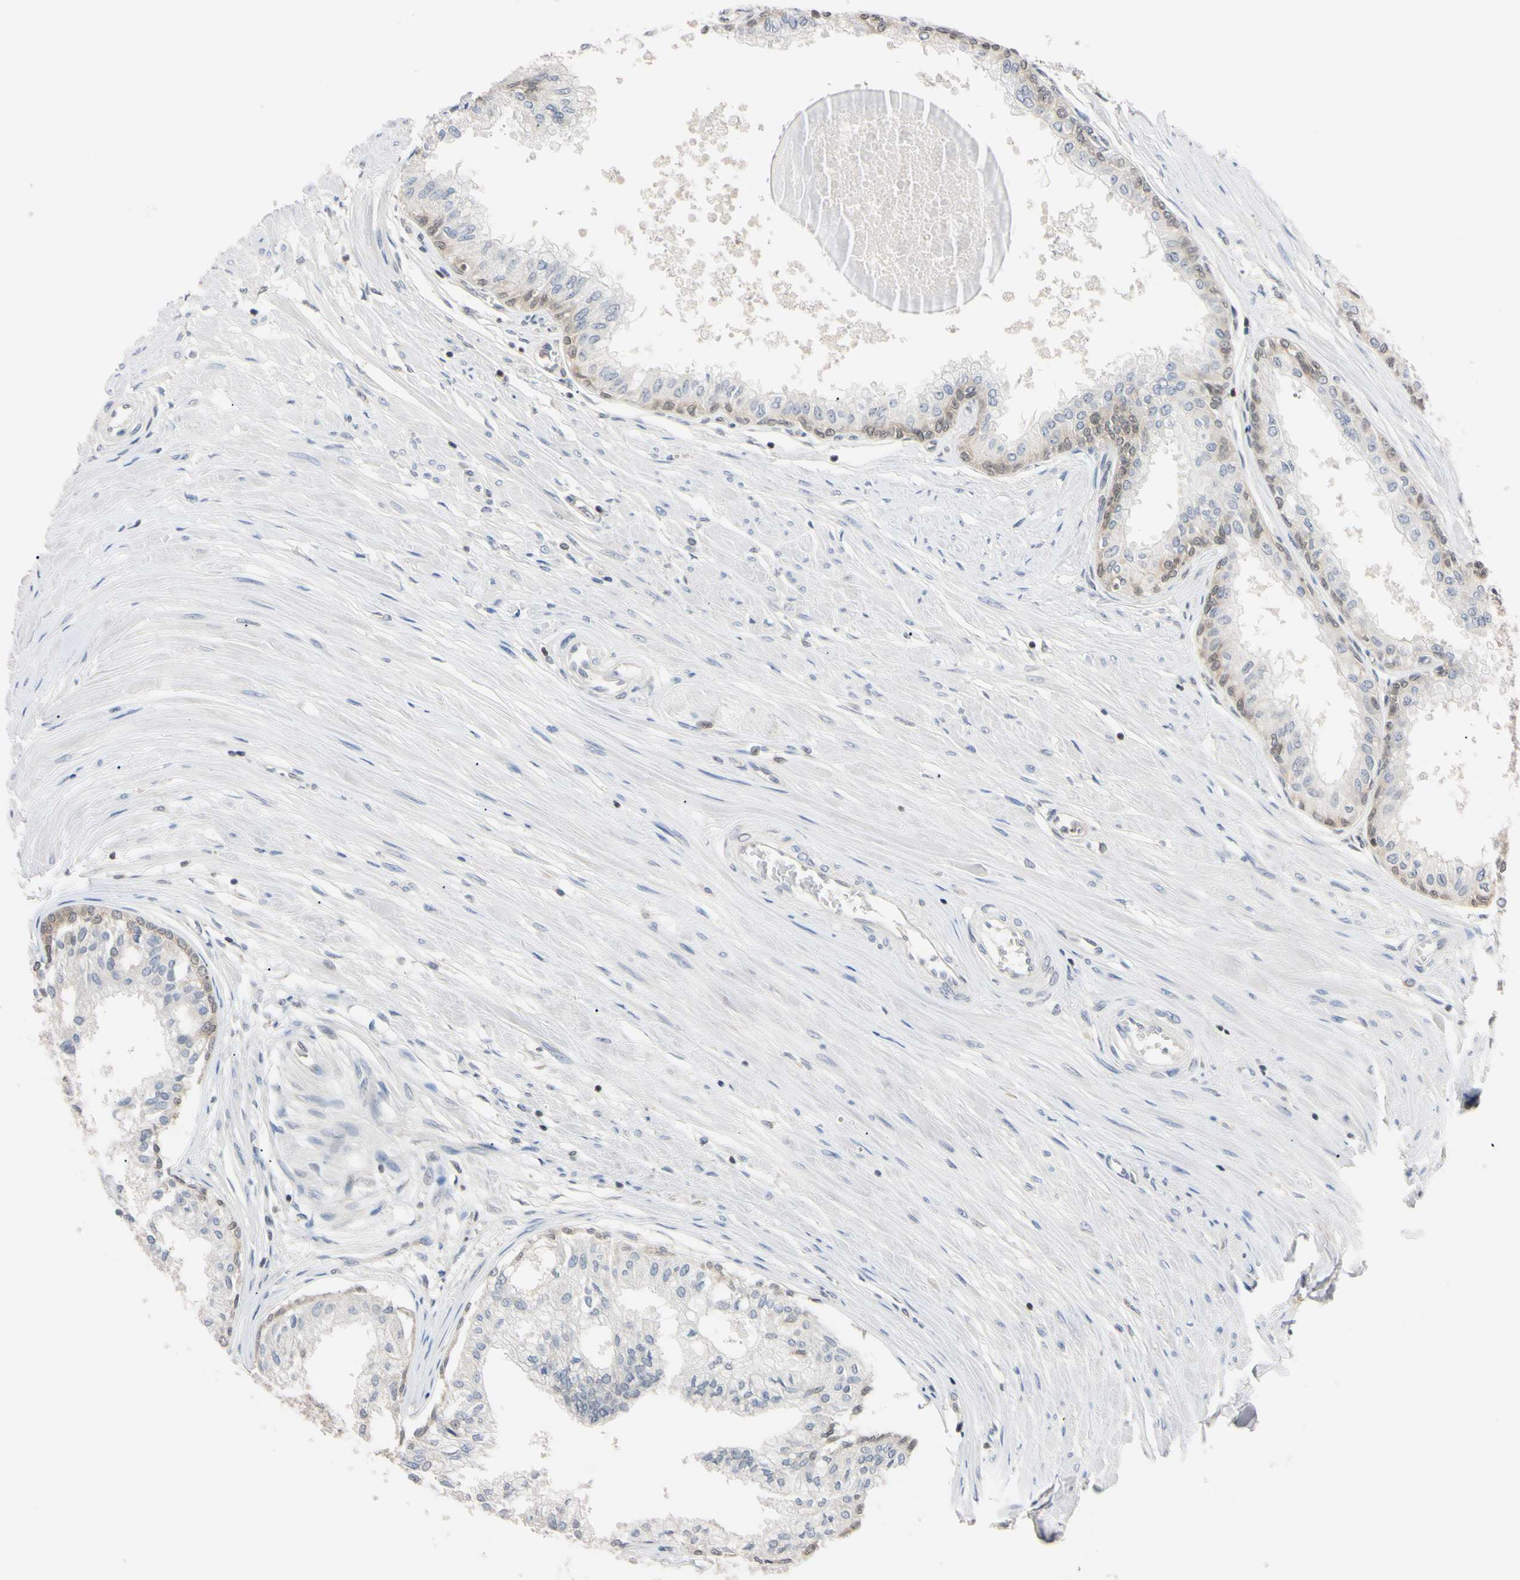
{"staining": {"intensity": "weak", "quantity": "25%-75%", "location": "cytoplasmic/membranous"}, "tissue": "prostate", "cell_type": "Glandular cells", "image_type": "normal", "snomed": [{"axis": "morphology", "description": "Normal tissue, NOS"}, {"axis": "topography", "description": "Prostate"}, {"axis": "topography", "description": "Seminal veicle"}], "caption": "Immunohistochemical staining of benign prostate exhibits 25%-75% levels of weak cytoplasmic/membranous protein staining in about 25%-75% of glandular cells.", "gene": "UBE2I", "patient": {"sex": "male", "age": 60}}